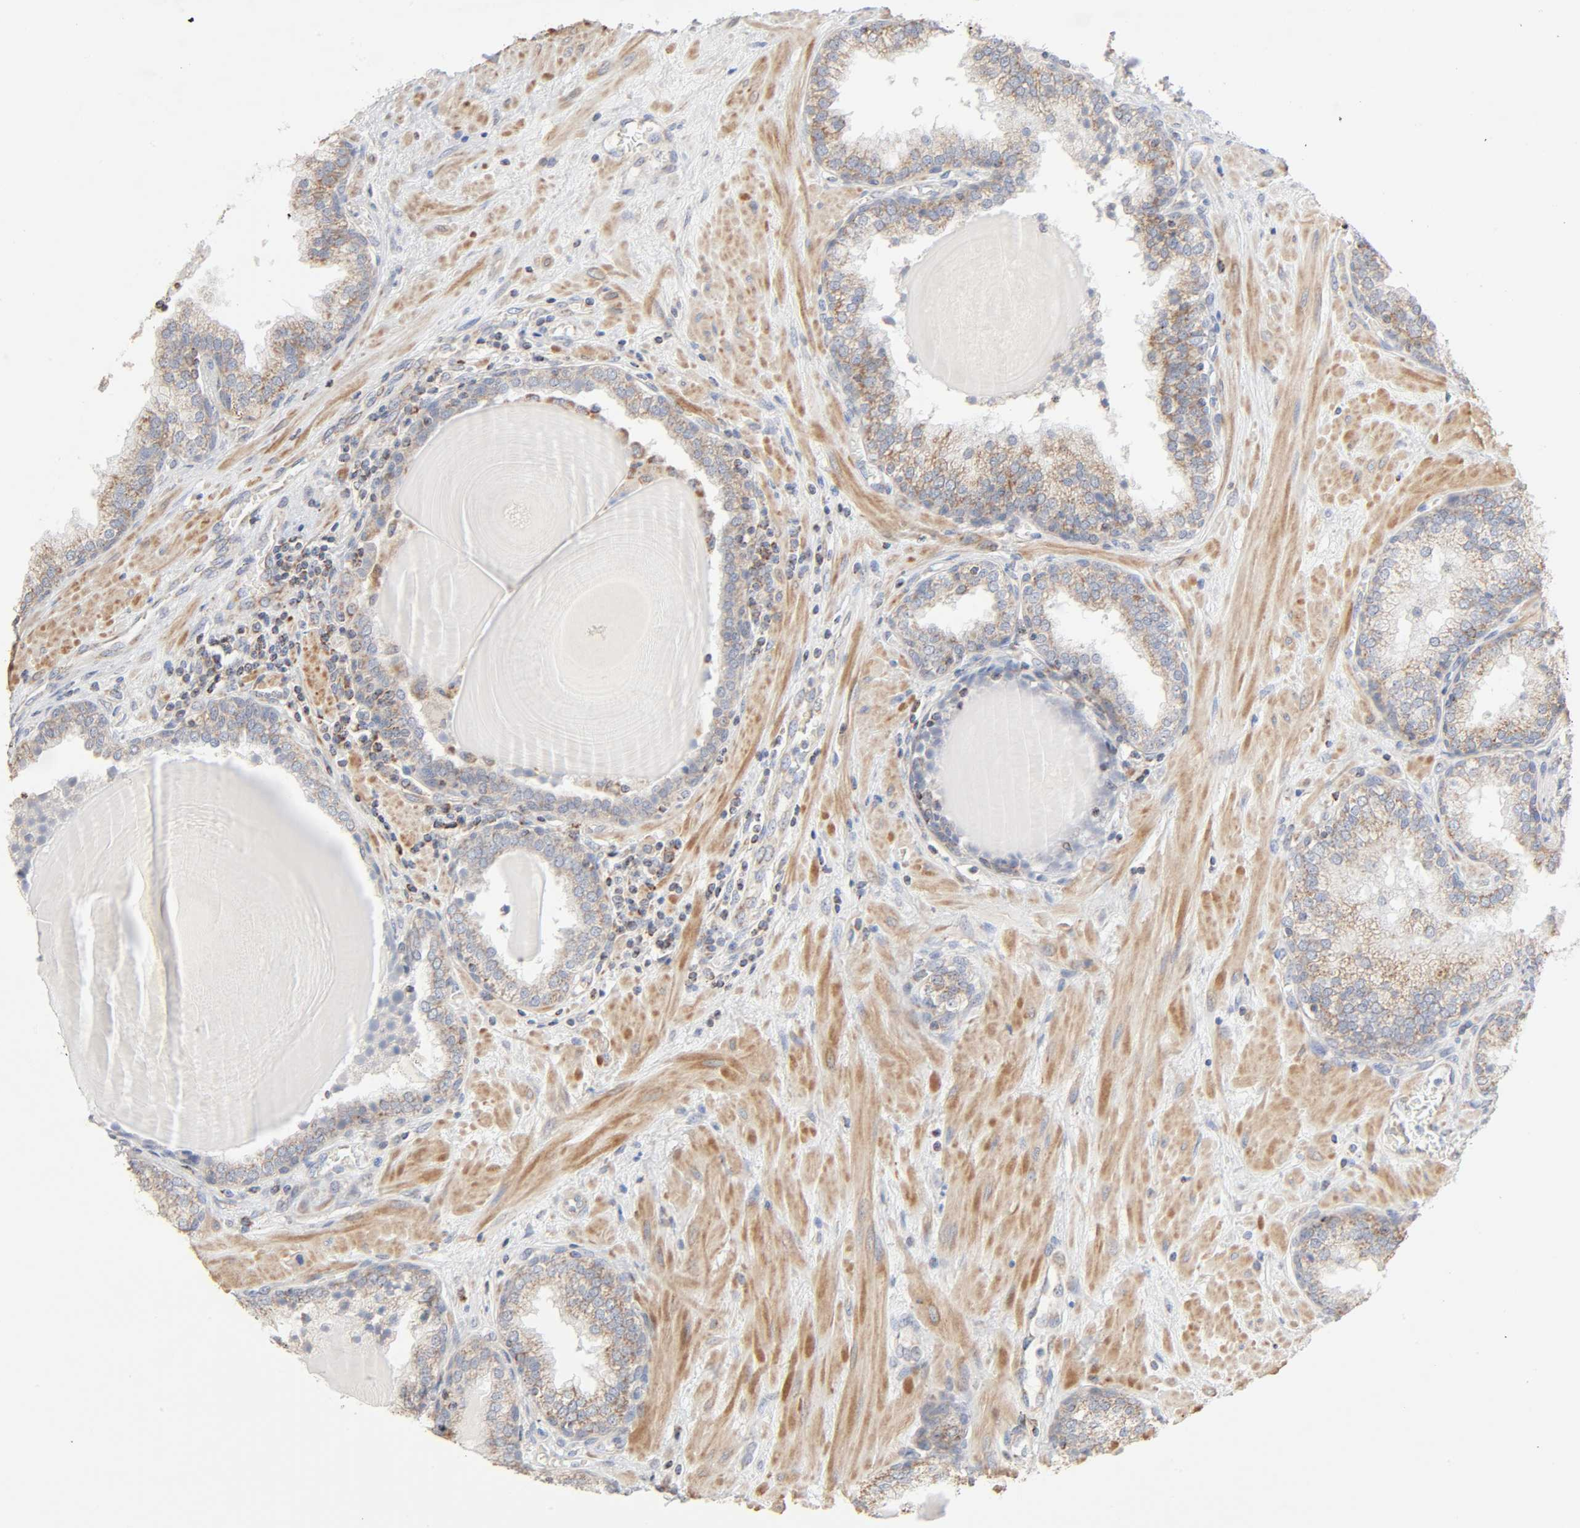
{"staining": {"intensity": "moderate", "quantity": ">75%", "location": "cytoplasmic/membranous"}, "tissue": "prostate", "cell_type": "Glandular cells", "image_type": "normal", "snomed": [{"axis": "morphology", "description": "Normal tissue, NOS"}, {"axis": "topography", "description": "Prostate"}], "caption": "The immunohistochemical stain highlights moderate cytoplasmic/membranous positivity in glandular cells of normal prostate. Using DAB (brown) and hematoxylin (blue) stains, captured at high magnification using brightfield microscopy.", "gene": "SYT16", "patient": {"sex": "male", "age": 51}}